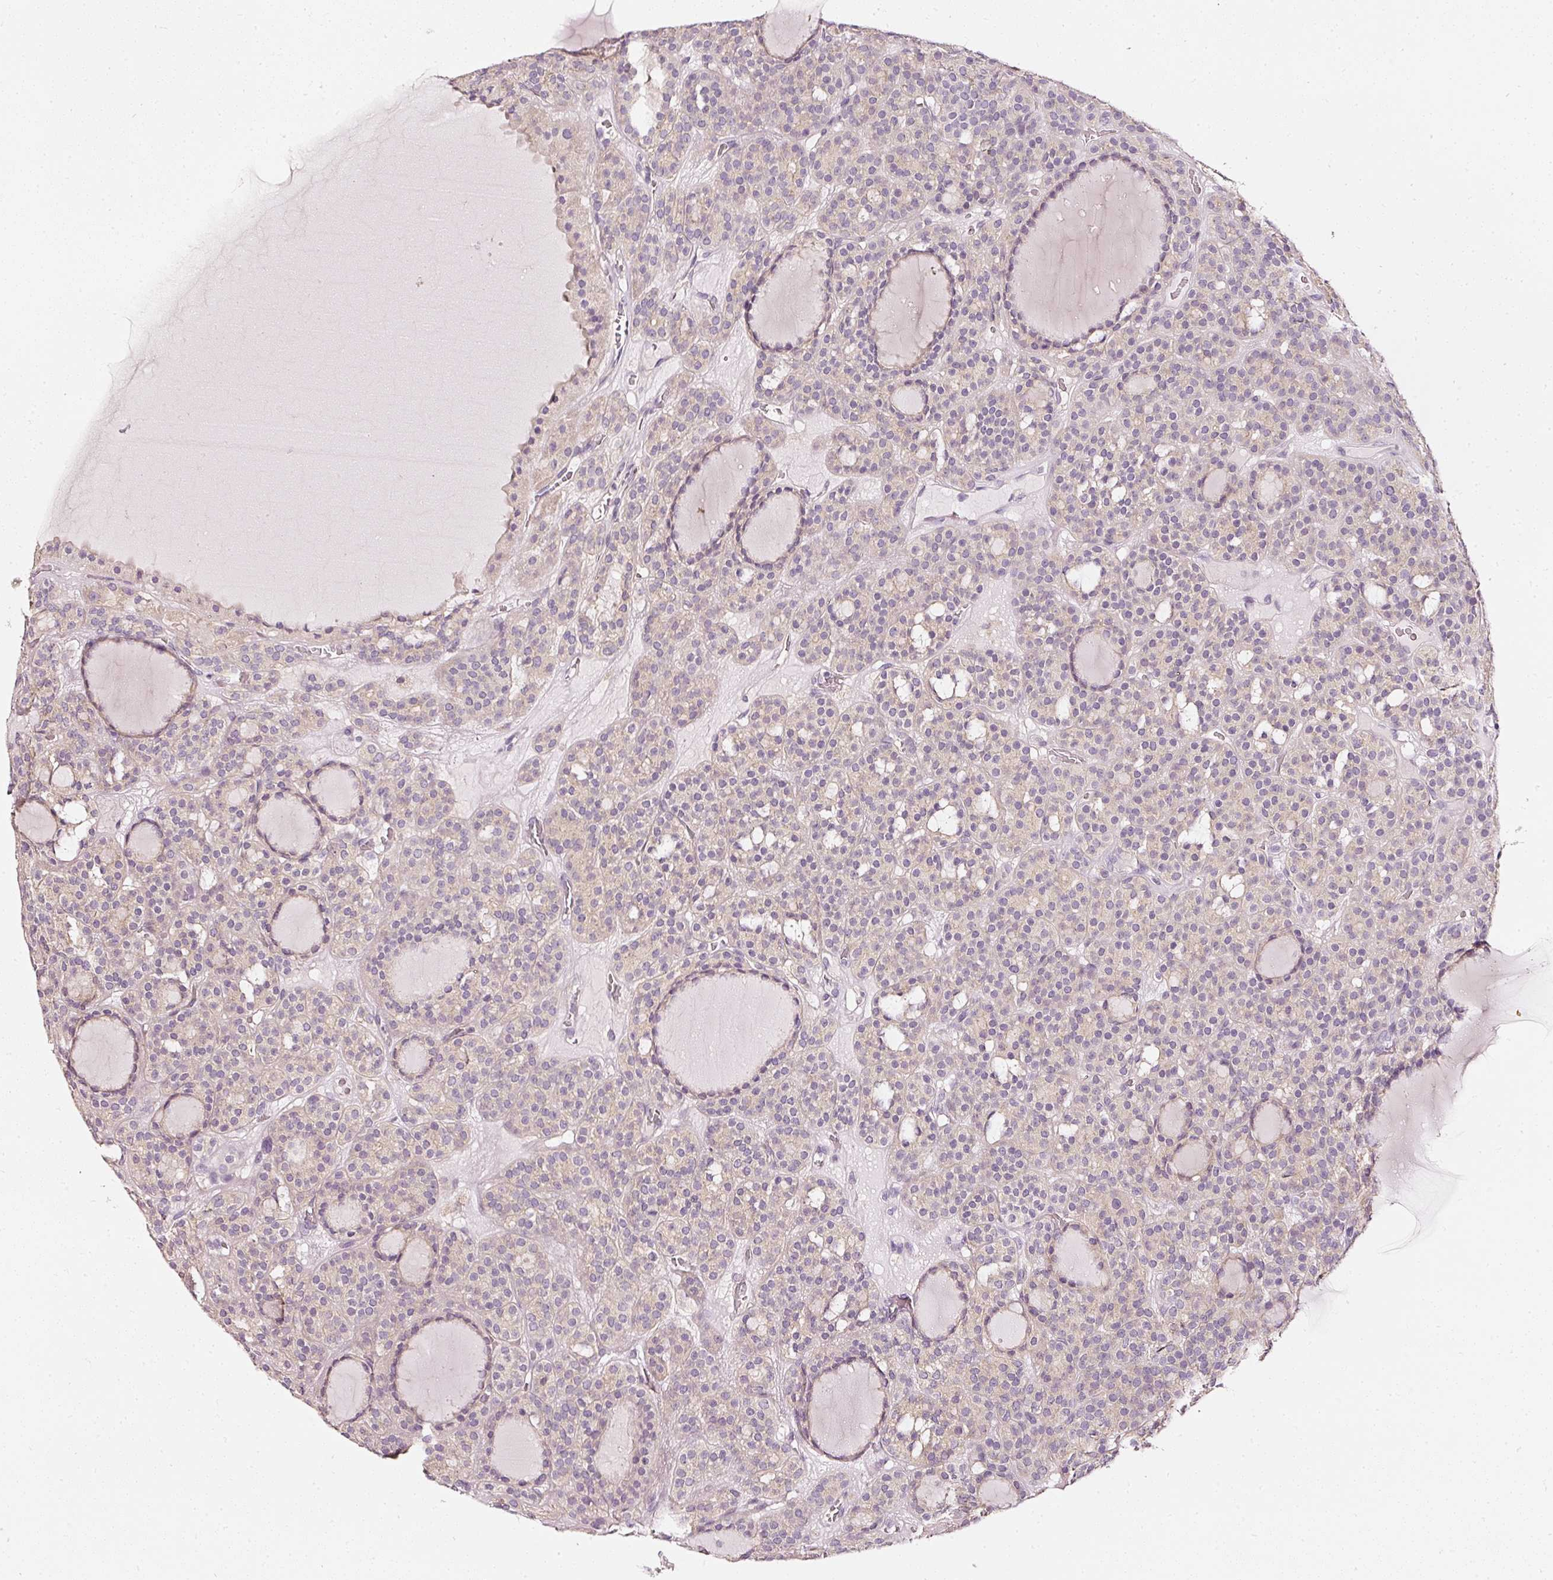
{"staining": {"intensity": "weak", "quantity": "<25%", "location": "cytoplasmic/membranous"}, "tissue": "thyroid cancer", "cell_type": "Tumor cells", "image_type": "cancer", "snomed": [{"axis": "morphology", "description": "Follicular adenoma carcinoma, NOS"}, {"axis": "topography", "description": "Thyroid gland"}], "caption": "Follicular adenoma carcinoma (thyroid) was stained to show a protein in brown. There is no significant expression in tumor cells.", "gene": "CNP", "patient": {"sex": "female", "age": 63}}